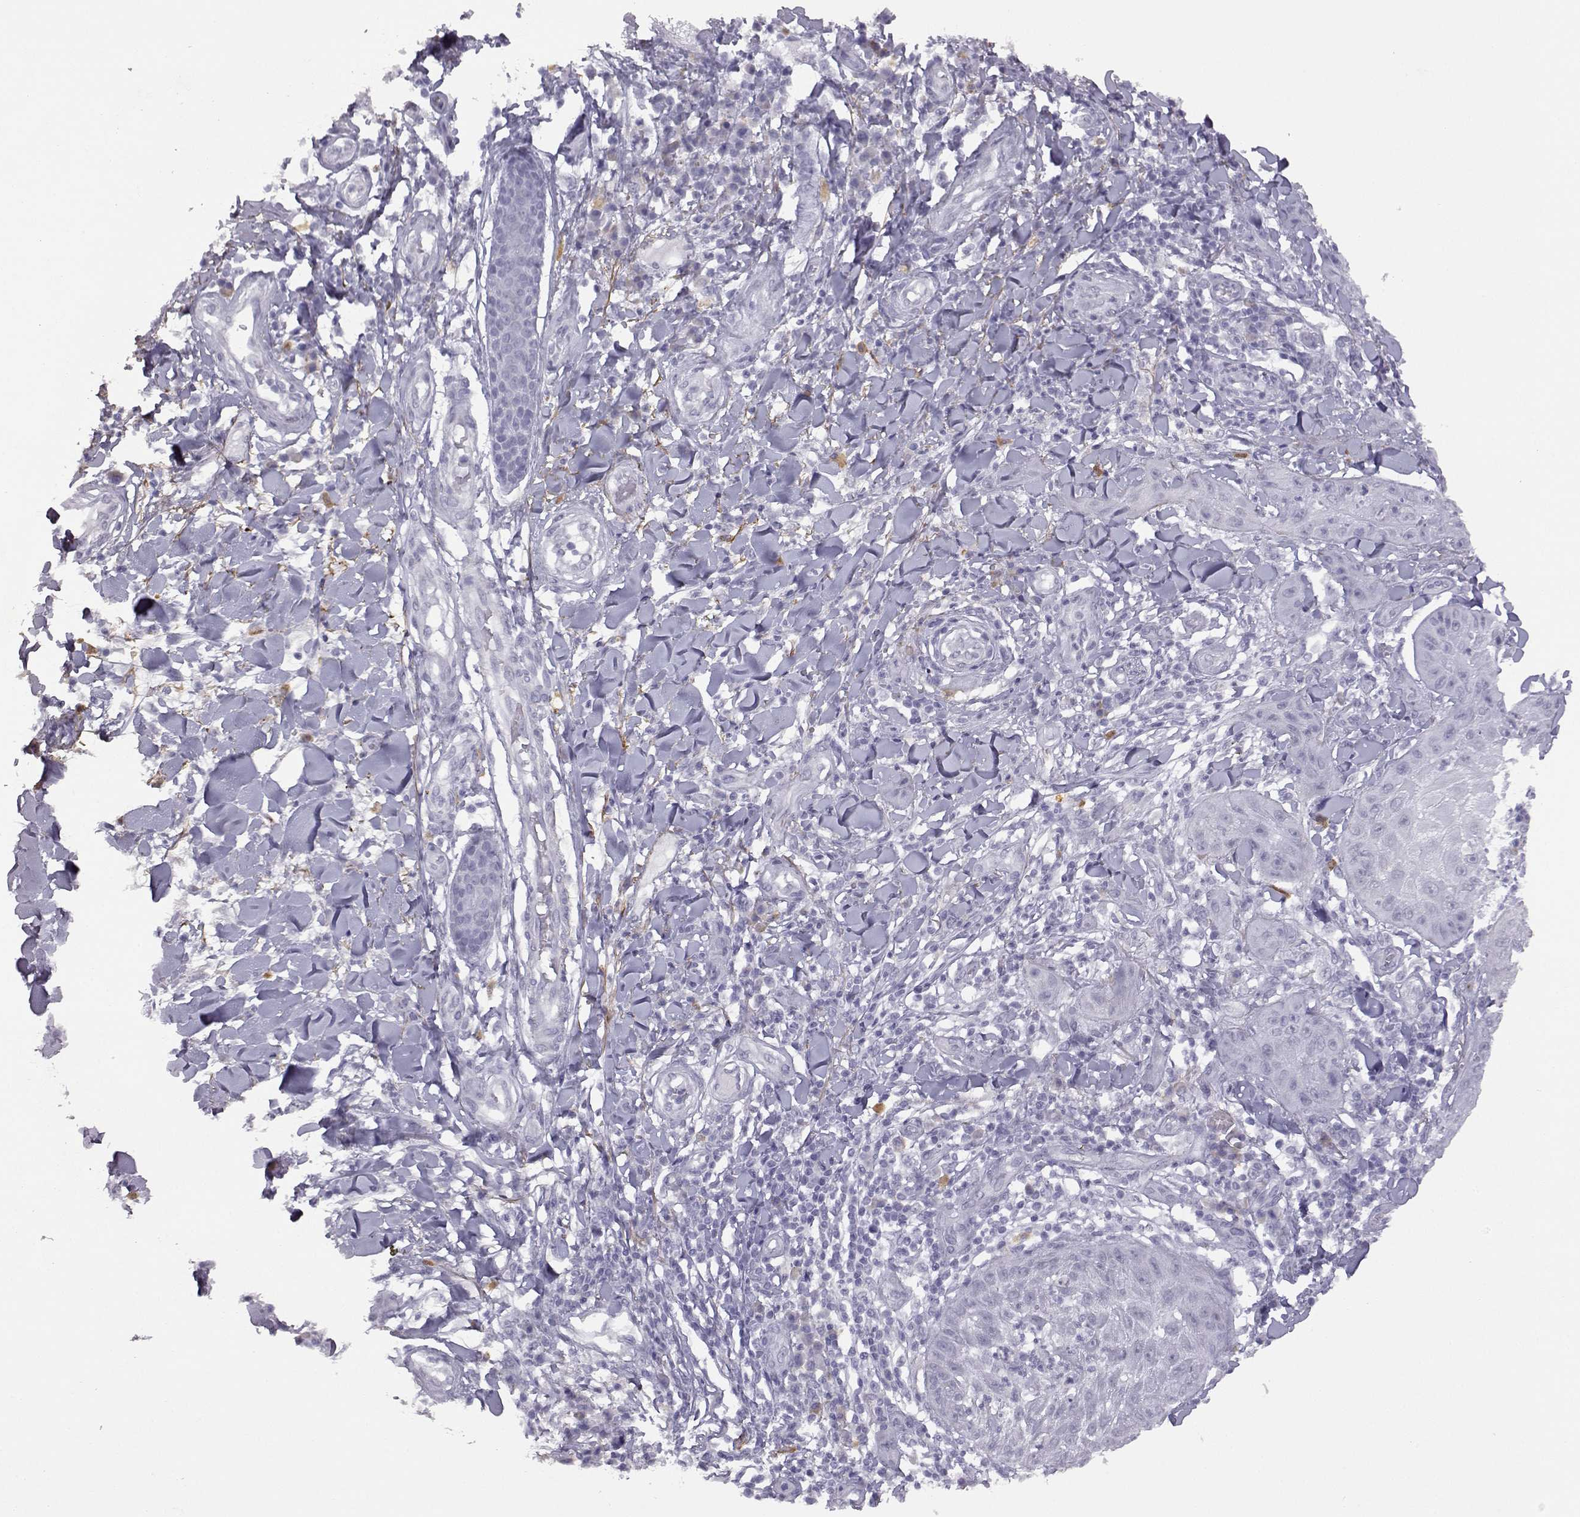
{"staining": {"intensity": "negative", "quantity": "none", "location": "none"}, "tissue": "skin cancer", "cell_type": "Tumor cells", "image_type": "cancer", "snomed": [{"axis": "morphology", "description": "Squamous cell carcinoma, NOS"}, {"axis": "topography", "description": "Skin"}], "caption": "The image demonstrates no staining of tumor cells in skin cancer (squamous cell carcinoma).", "gene": "VGF", "patient": {"sex": "male", "age": 70}}